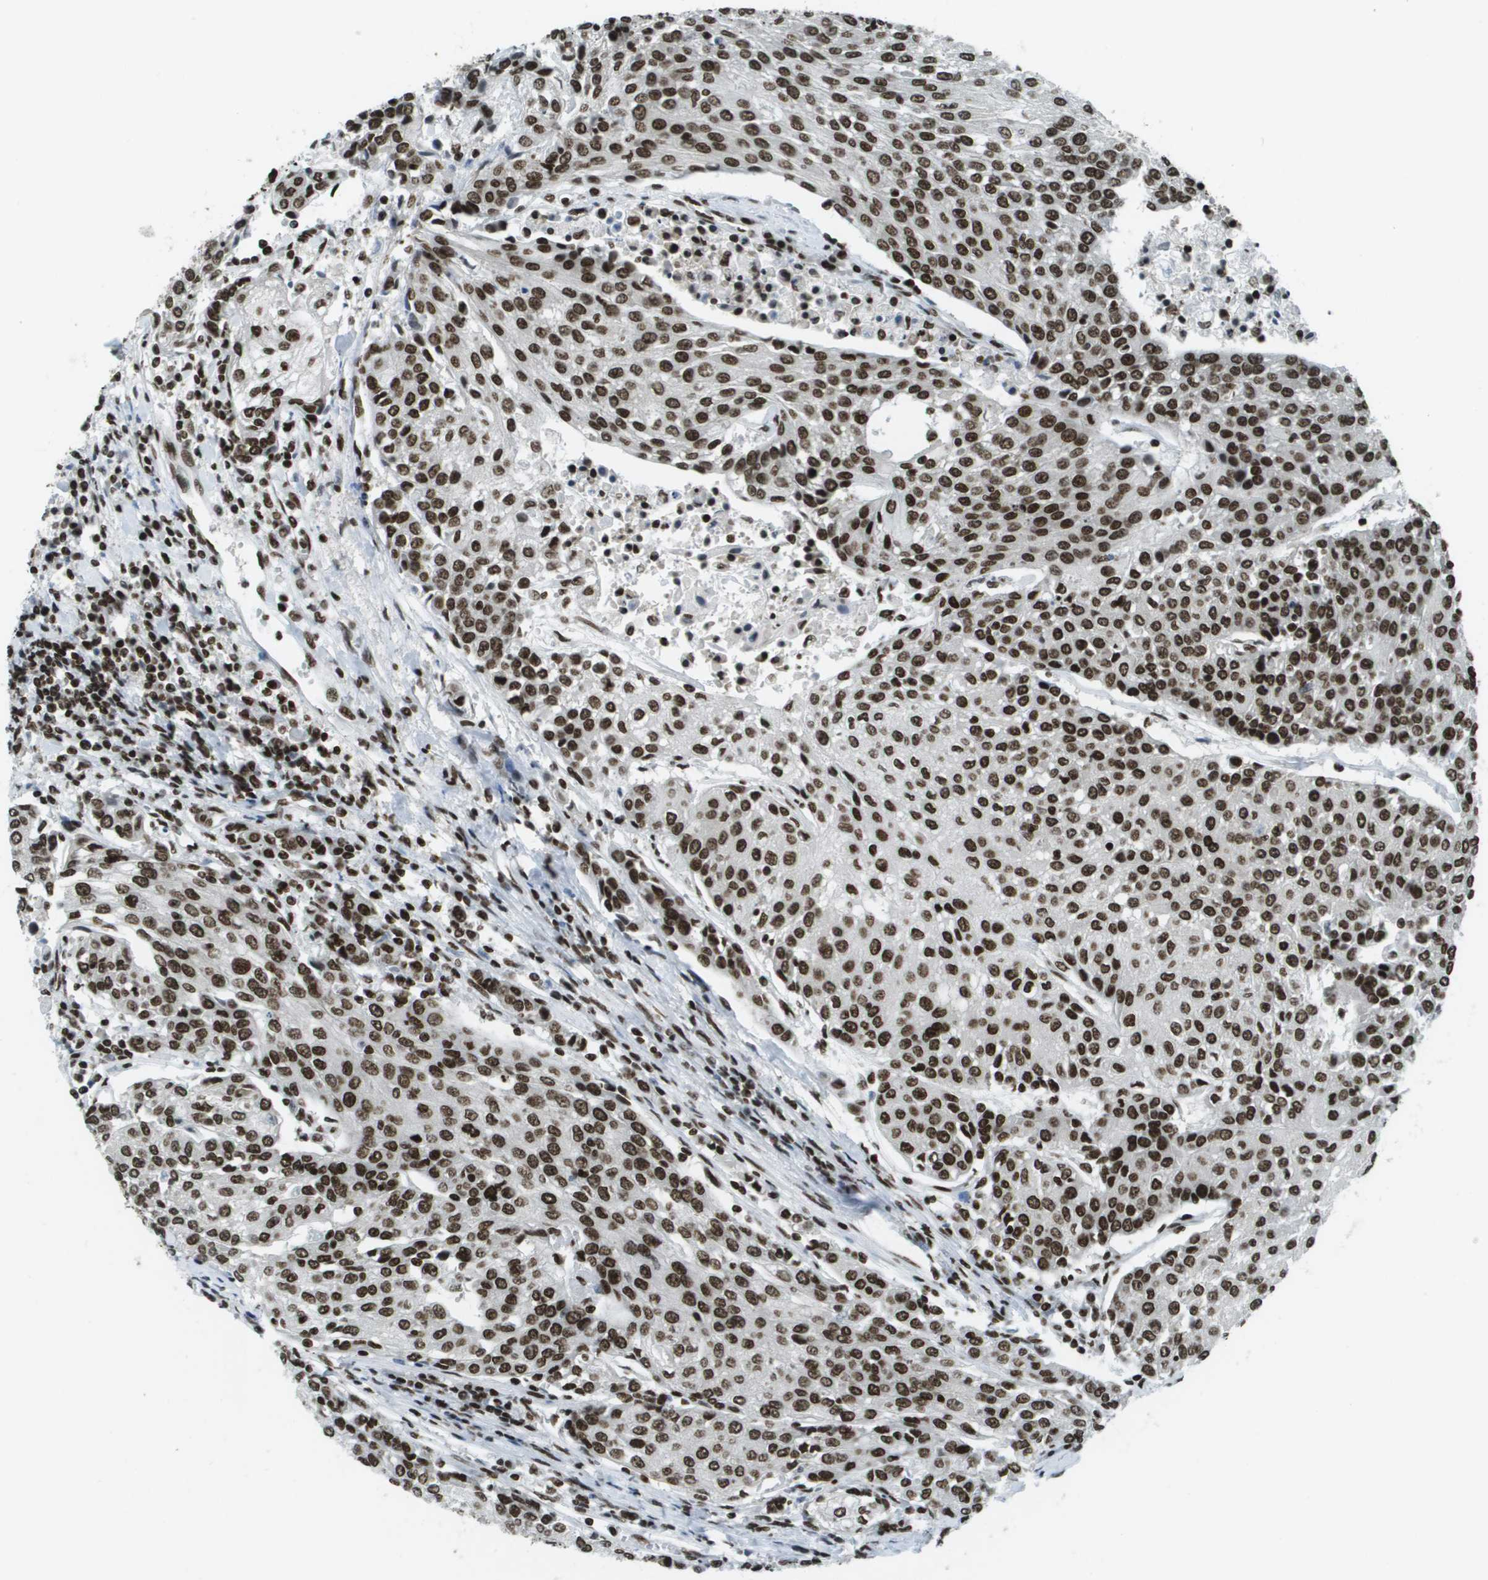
{"staining": {"intensity": "strong", "quantity": ">75%", "location": "nuclear"}, "tissue": "urothelial cancer", "cell_type": "Tumor cells", "image_type": "cancer", "snomed": [{"axis": "morphology", "description": "Urothelial carcinoma, High grade"}, {"axis": "topography", "description": "Urinary bladder"}], "caption": "Tumor cells demonstrate strong nuclear positivity in approximately >75% of cells in urothelial cancer. The staining was performed using DAB to visualize the protein expression in brown, while the nuclei were stained in blue with hematoxylin (Magnification: 20x).", "gene": "GLYR1", "patient": {"sex": "female", "age": 85}}